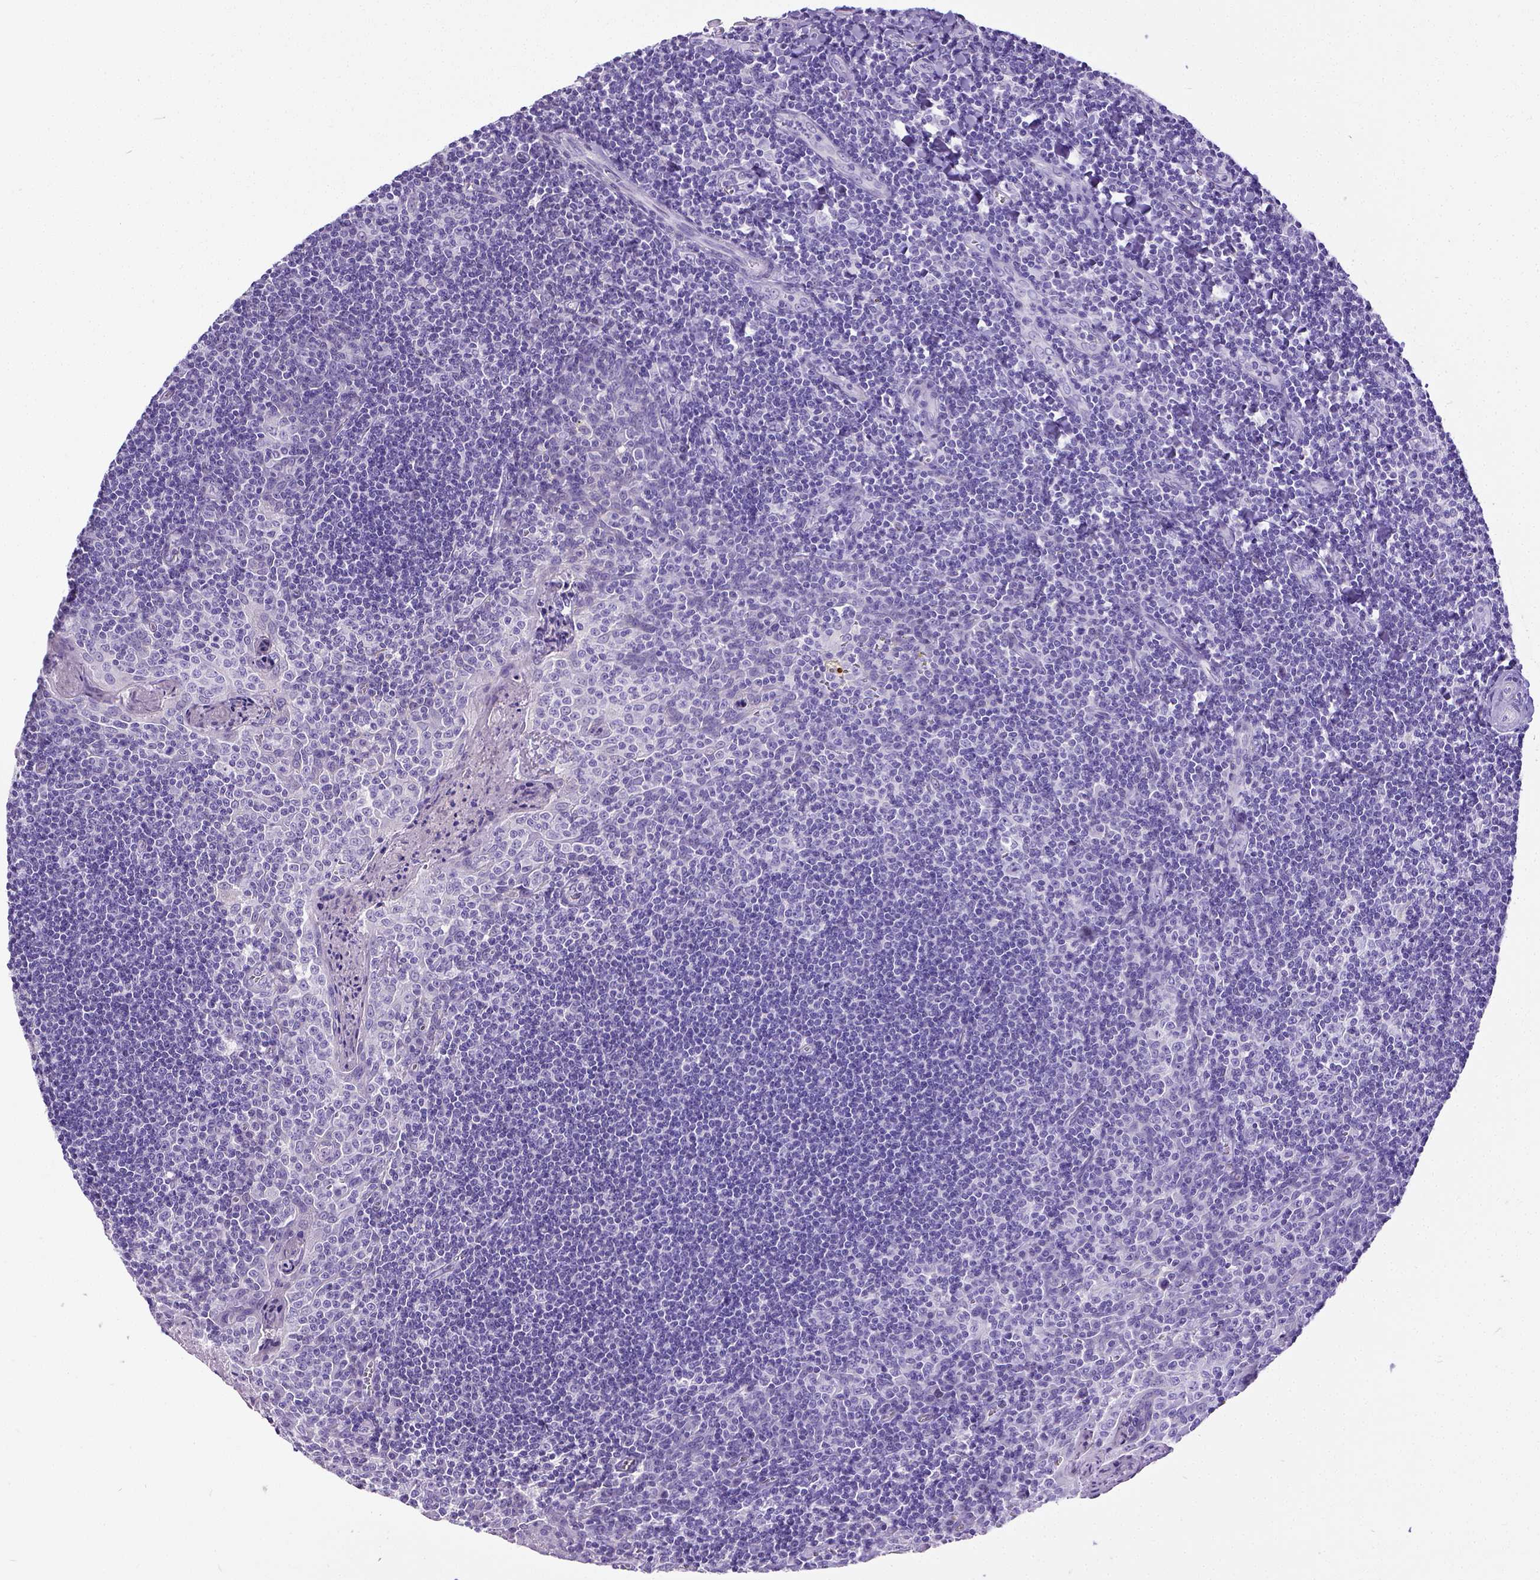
{"staining": {"intensity": "negative", "quantity": "none", "location": "none"}, "tissue": "tonsil", "cell_type": "Germinal center cells", "image_type": "normal", "snomed": [{"axis": "morphology", "description": "Normal tissue, NOS"}, {"axis": "morphology", "description": "Inflammation, NOS"}, {"axis": "topography", "description": "Tonsil"}], "caption": "The photomicrograph exhibits no significant positivity in germinal center cells of tonsil. The staining was performed using DAB (3,3'-diaminobenzidine) to visualize the protein expression in brown, while the nuclei were stained in blue with hematoxylin (Magnification: 20x).", "gene": "SATB2", "patient": {"sex": "female", "age": 31}}